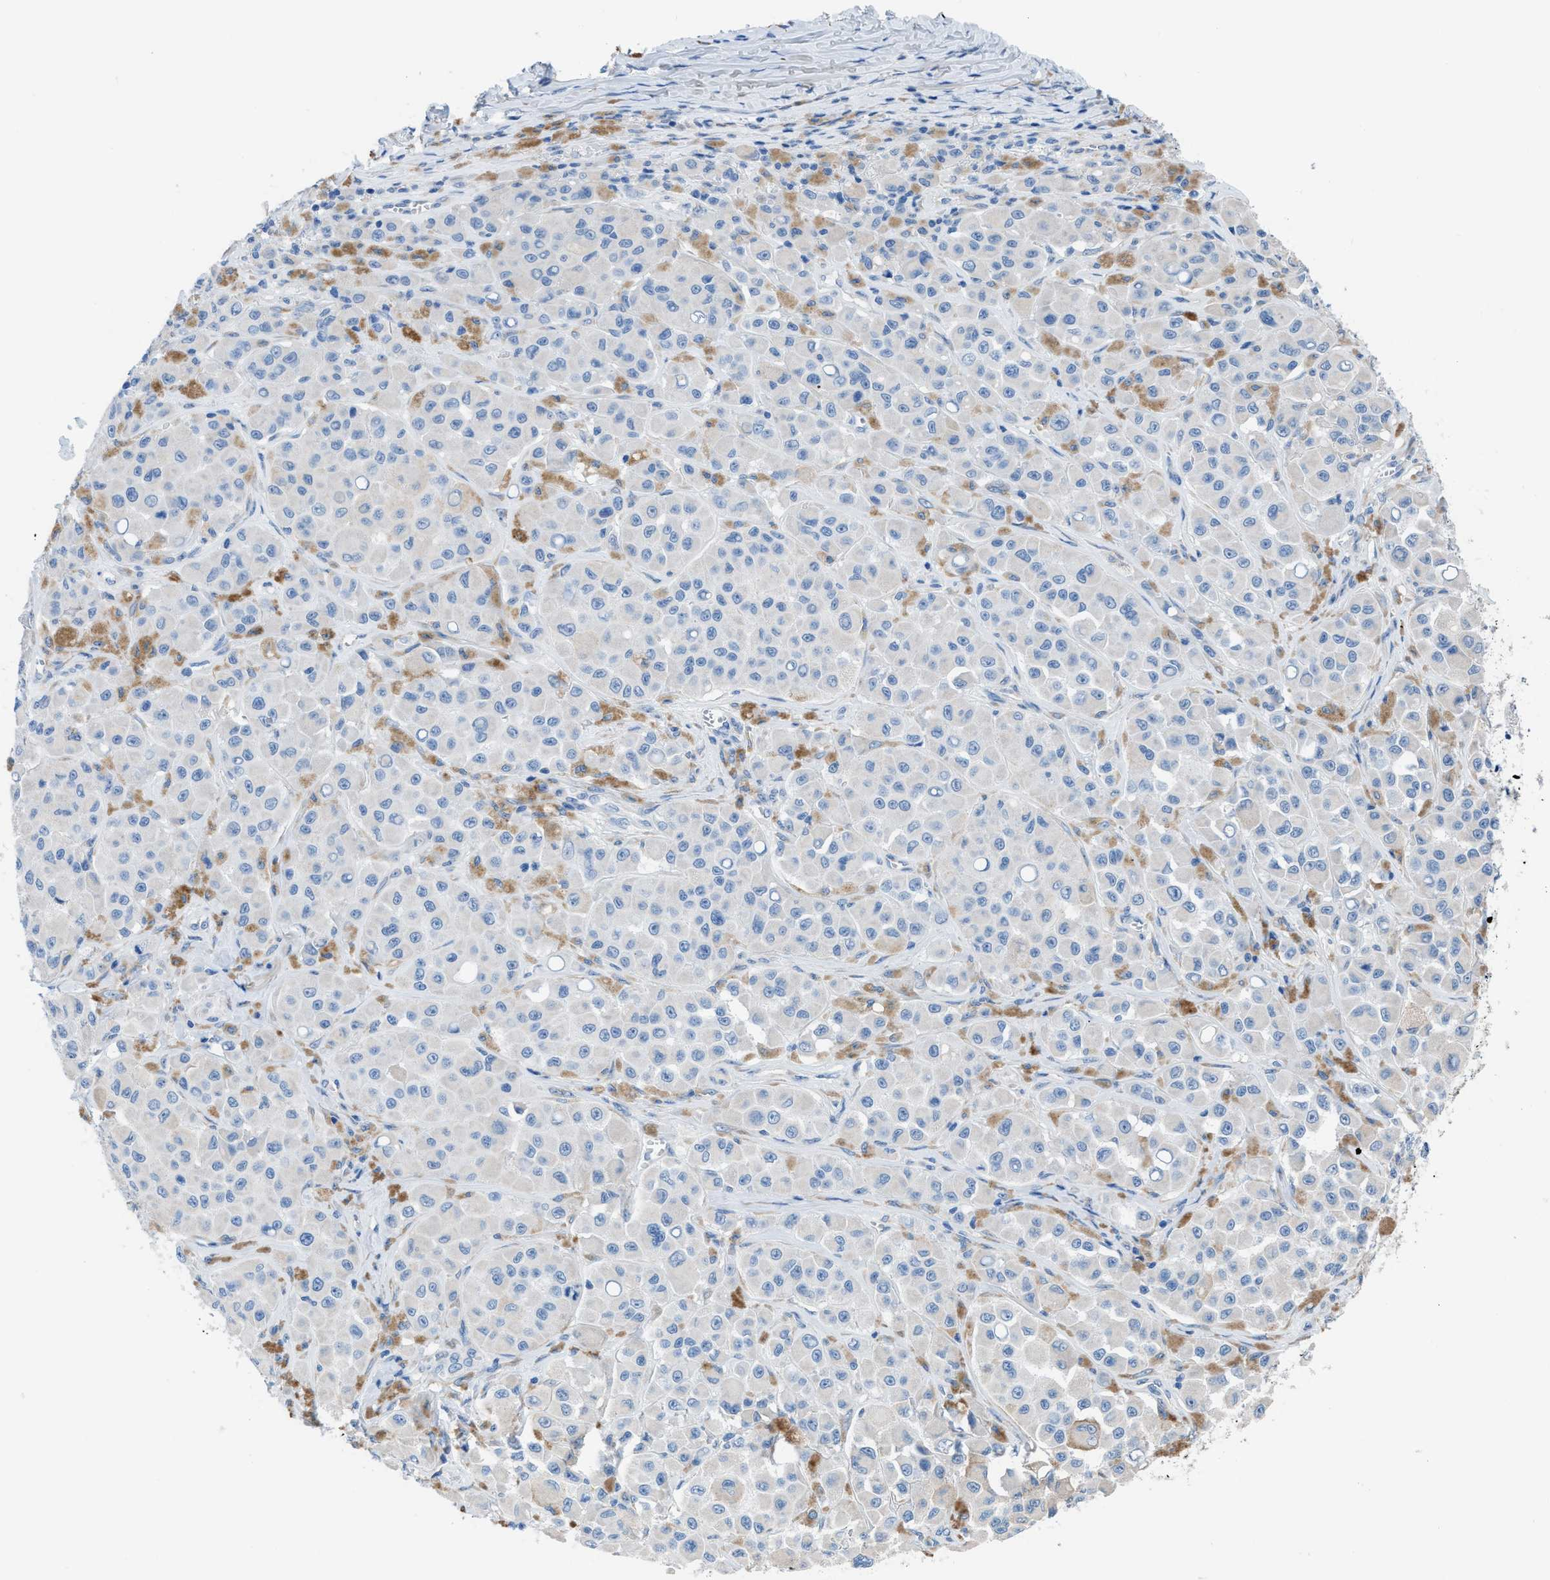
{"staining": {"intensity": "negative", "quantity": "none", "location": "none"}, "tissue": "melanoma", "cell_type": "Tumor cells", "image_type": "cancer", "snomed": [{"axis": "morphology", "description": "Malignant melanoma, NOS"}, {"axis": "topography", "description": "Skin"}], "caption": "IHC histopathology image of malignant melanoma stained for a protein (brown), which displays no staining in tumor cells.", "gene": "ITPR1", "patient": {"sex": "male", "age": 84}}